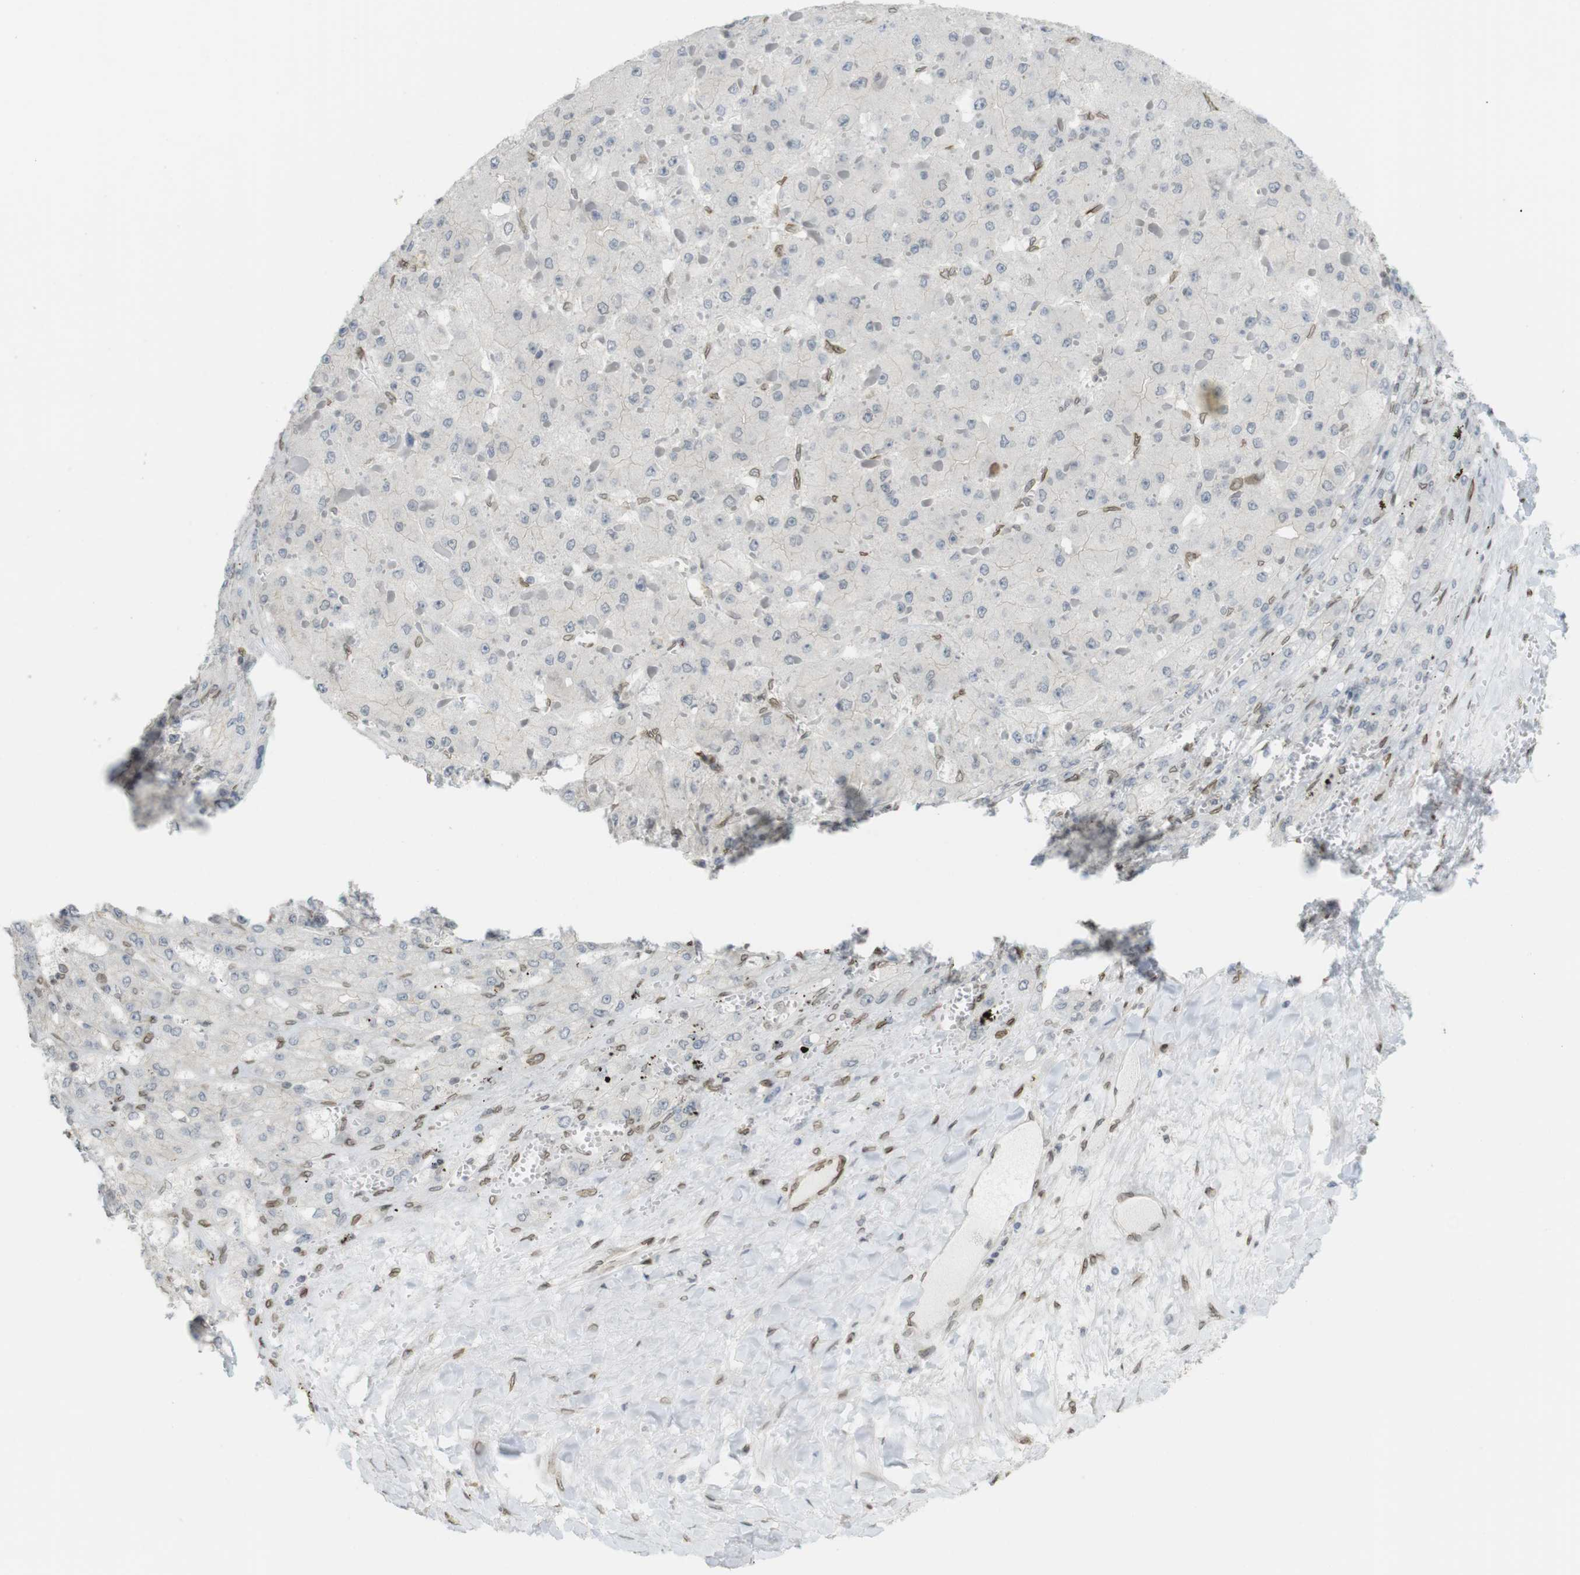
{"staining": {"intensity": "negative", "quantity": "none", "location": "none"}, "tissue": "liver cancer", "cell_type": "Tumor cells", "image_type": "cancer", "snomed": [{"axis": "morphology", "description": "Carcinoma, Hepatocellular, NOS"}, {"axis": "topography", "description": "Liver"}], "caption": "The photomicrograph shows no staining of tumor cells in liver hepatocellular carcinoma.", "gene": "ARL6IP6", "patient": {"sex": "female", "age": 73}}